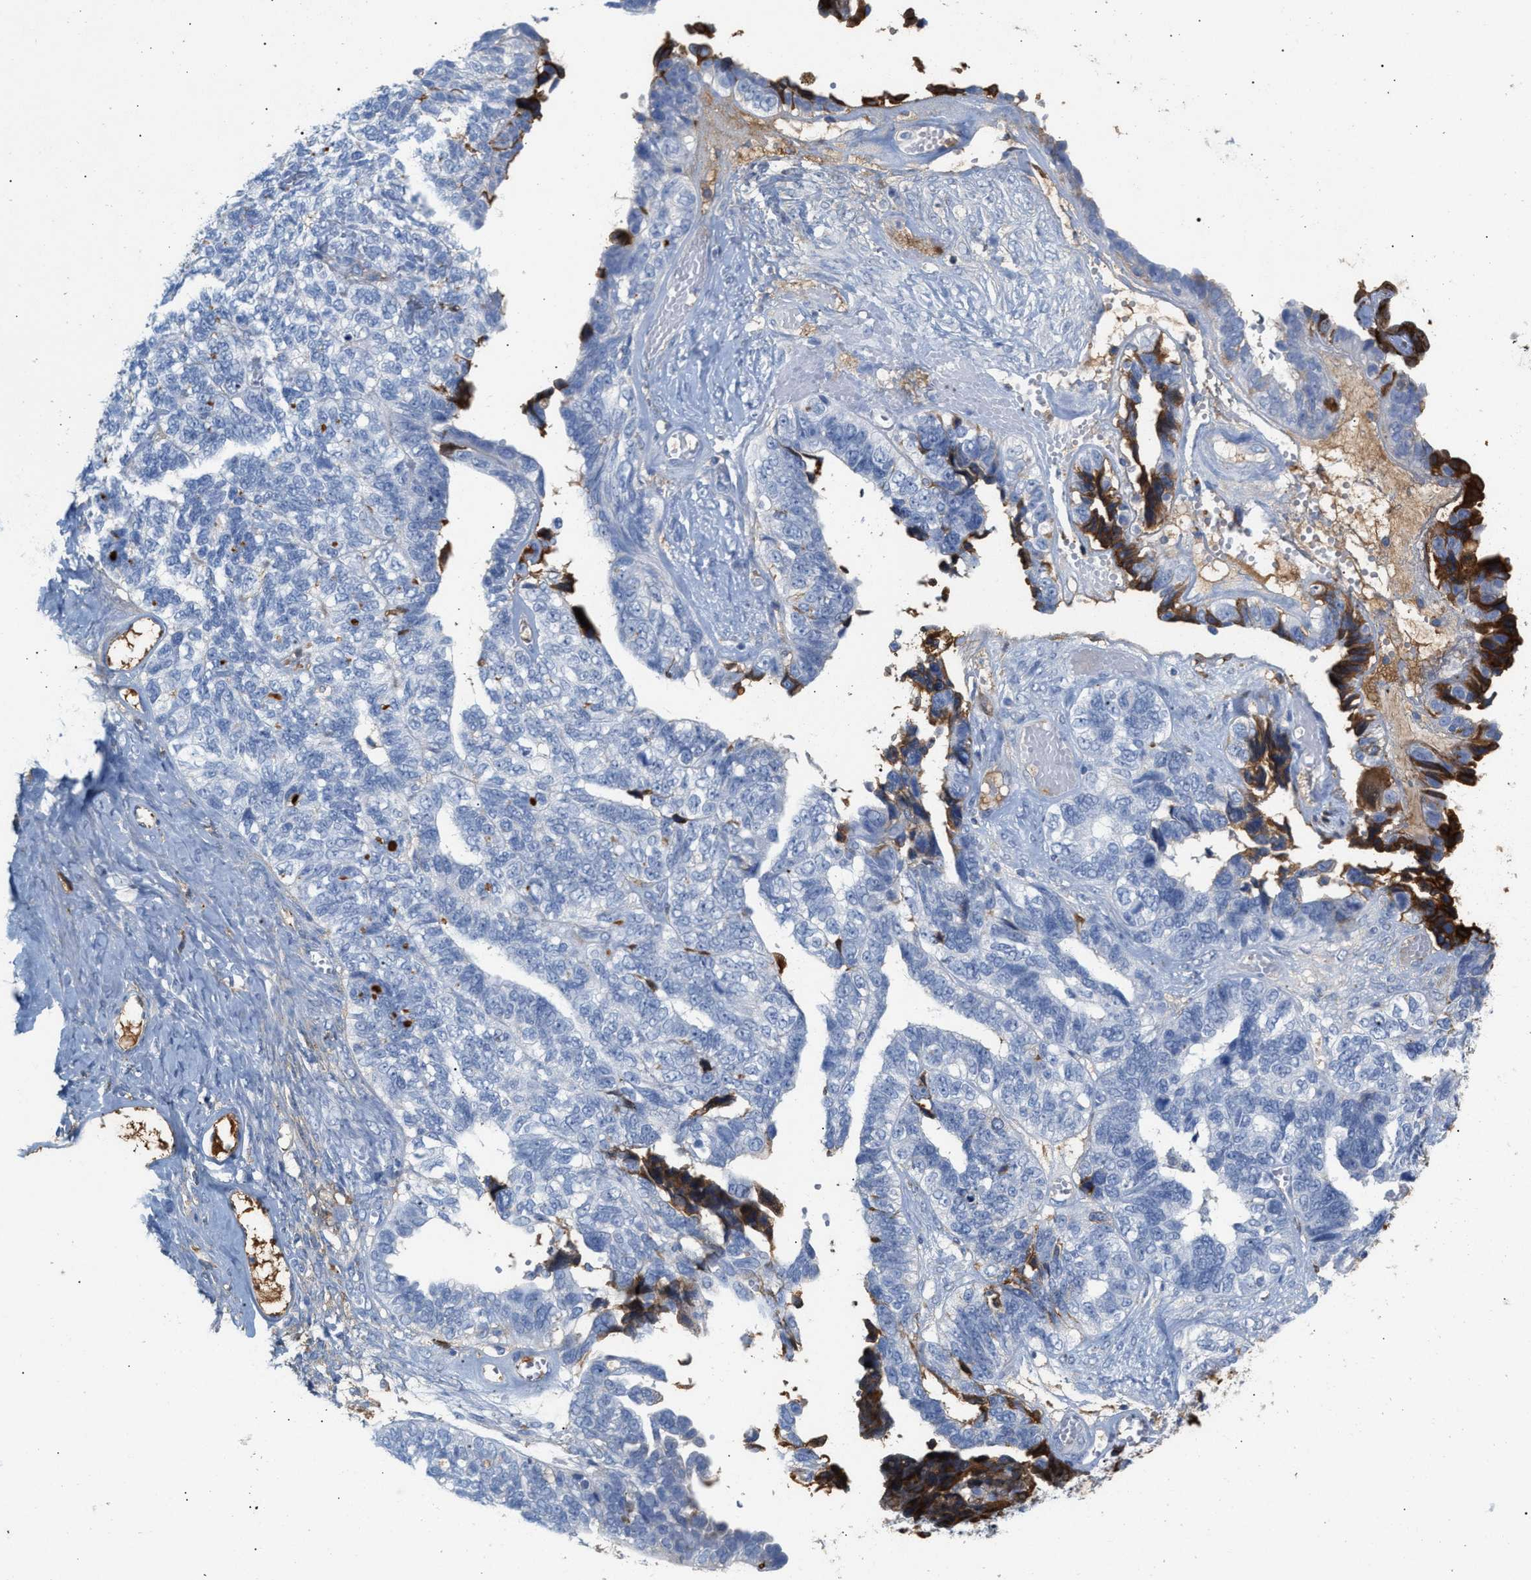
{"staining": {"intensity": "strong", "quantity": "<25%", "location": "cytoplasmic/membranous"}, "tissue": "ovarian cancer", "cell_type": "Tumor cells", "image_type": "cancer", "snomed": [{"axis": "morphology", "description": "Cystadenocarcinoma, serous, NOS"}, {"axis": "topography", "description": "Ovary"}], "caption": "A medium amount of strong cytoplasmic/membranous staining is present in approximately <25% of tumor cells in ovarian cancer tissue. The protein of interest is stained brown, and the nuclei are stained in blue (DAB IHC with brightfield microscopy, high magnification).", "gene": "APOH", "patient": {"sex": "female", "age": 79}}